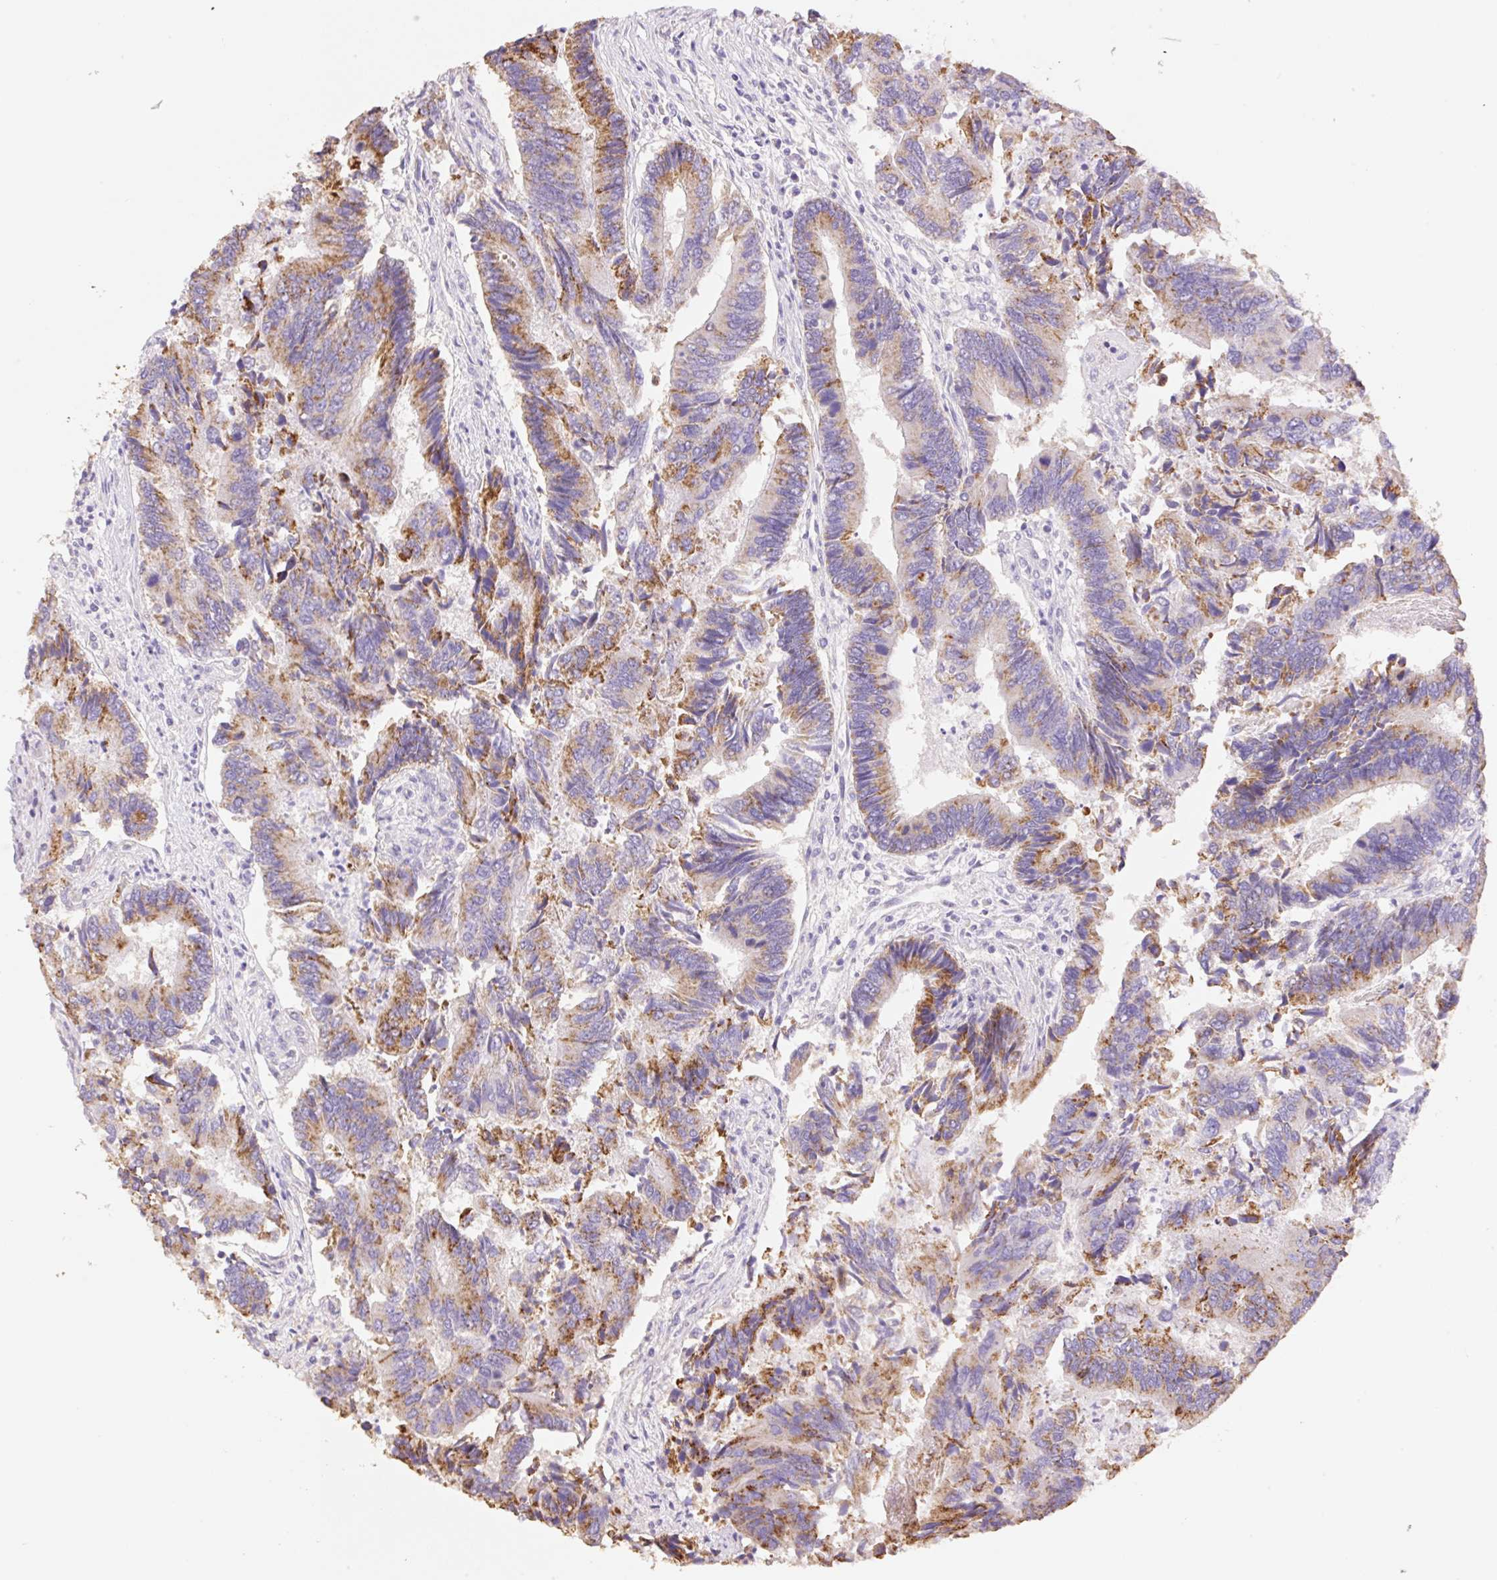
{"staining": {"intensity": "moderate", "quantity": ">75%", "location": "cytoplasmic/membranous"}, "tissue": "colorectal cancer", "cell_type": "Tumor cells", "image_type": "cancer", "snomed": [{"axis": "morphology", "description": "Adenocarcinoma, NOS"}, {"axis": "topography", "description": "Colon"}], "caption": "A photomicrograph of human colorectal cancer (adenocarcinoma) stained for a protein exhibits moderate cytoplasmic/membranous brown staining in tumor cells.", "gene": "COPZ2", "patient": {"sex": "female", "age": 67}}